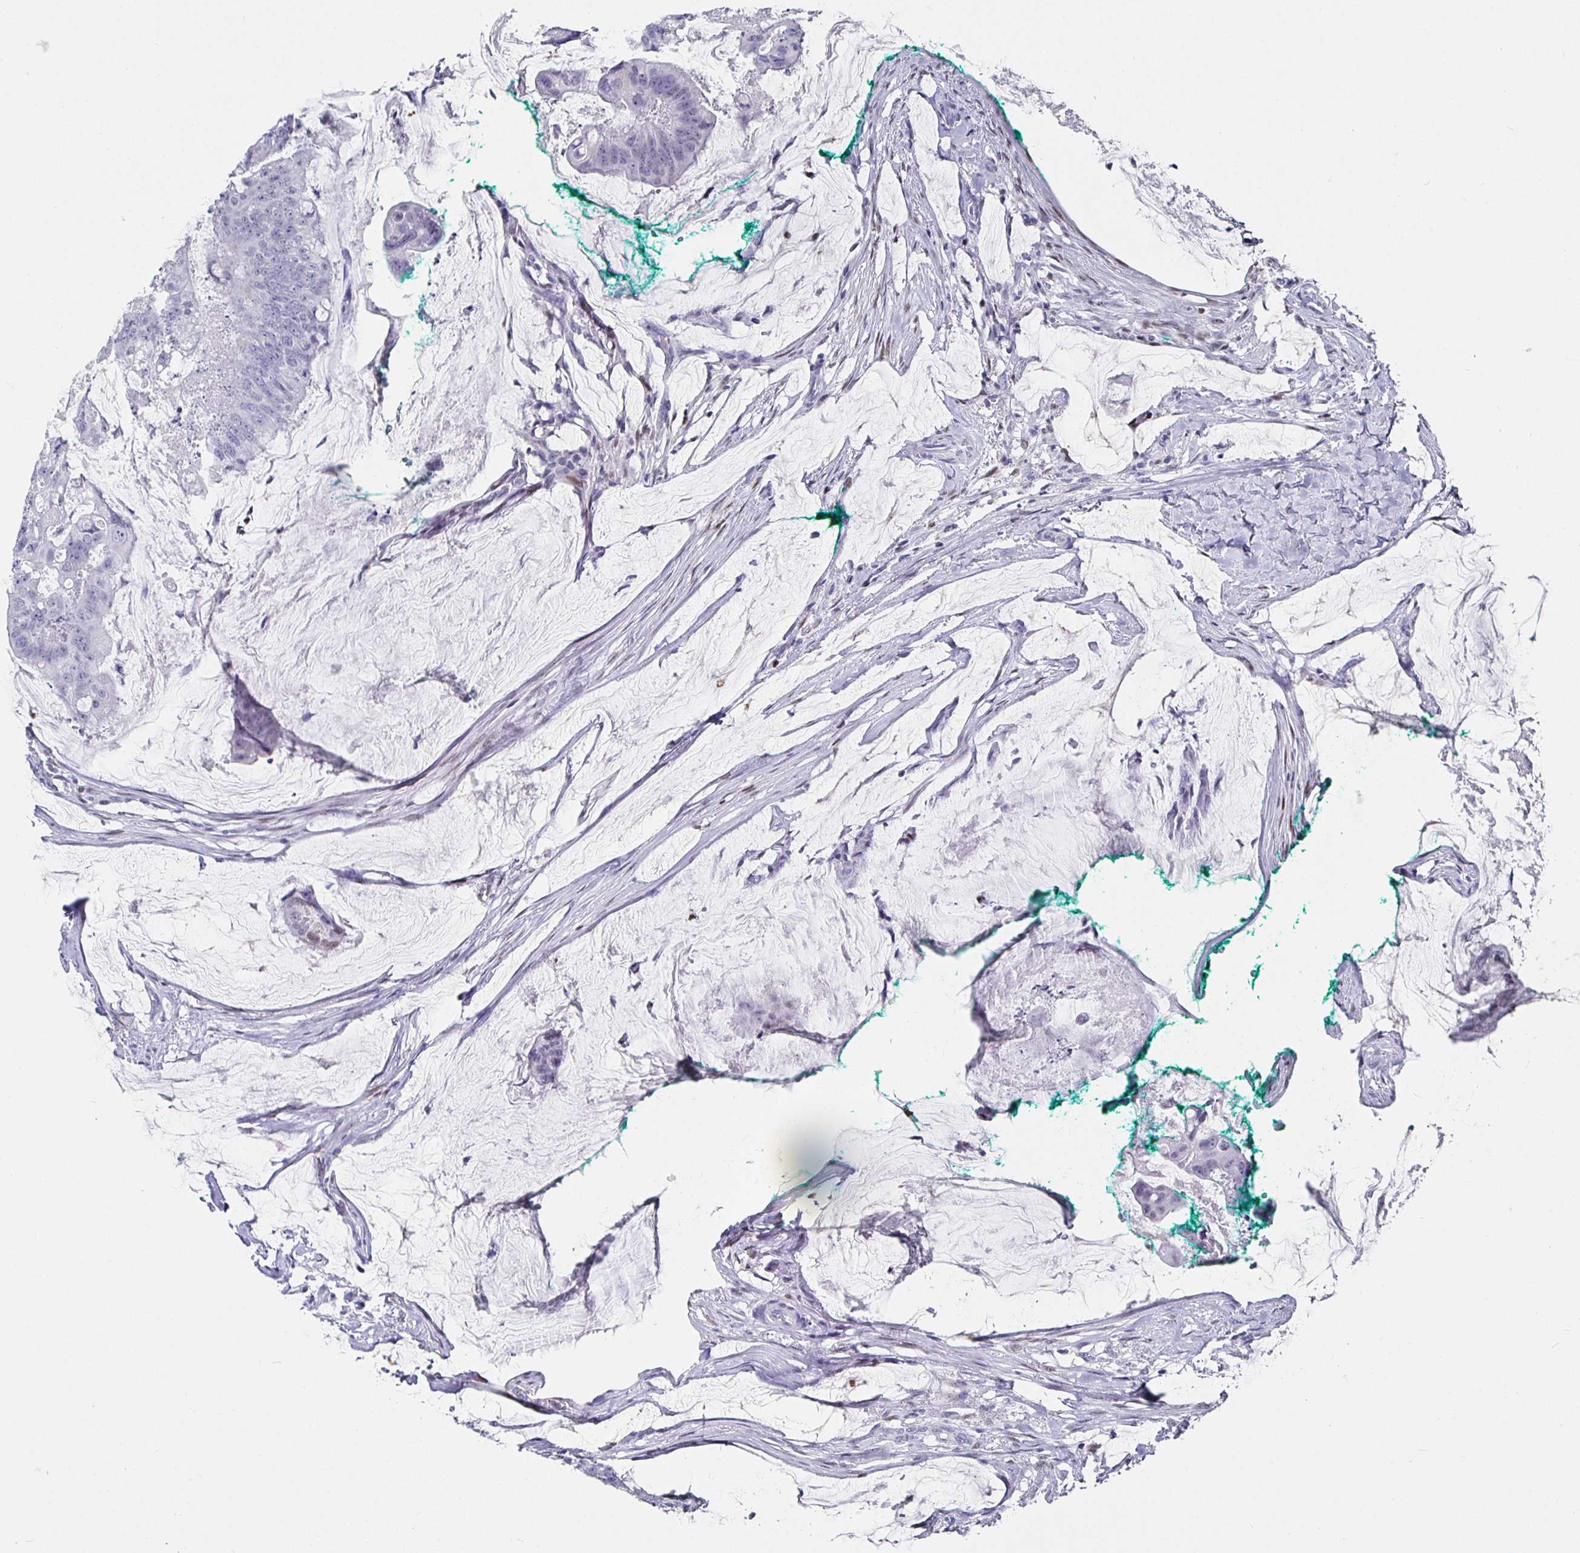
{"staining": {"intensity": "negative", "quantity": "none", "location": "none"}, "tissue": "colorectal cancer", "cell_type": "Tumor cells", "image_type": "cancer", "snomed": [{"axis": "morphology", "description": "Adenocarcinoma, NOS"}, {"axis": "topography", "description": "Colon"}], "caption": "The image shows no staining of tumor cells in colorectal cancer. (Brightfield microscopy of DAB IHC at high magnification).", "gene": "RUNX2", "patient": {"sex": "male", "age": 62}}